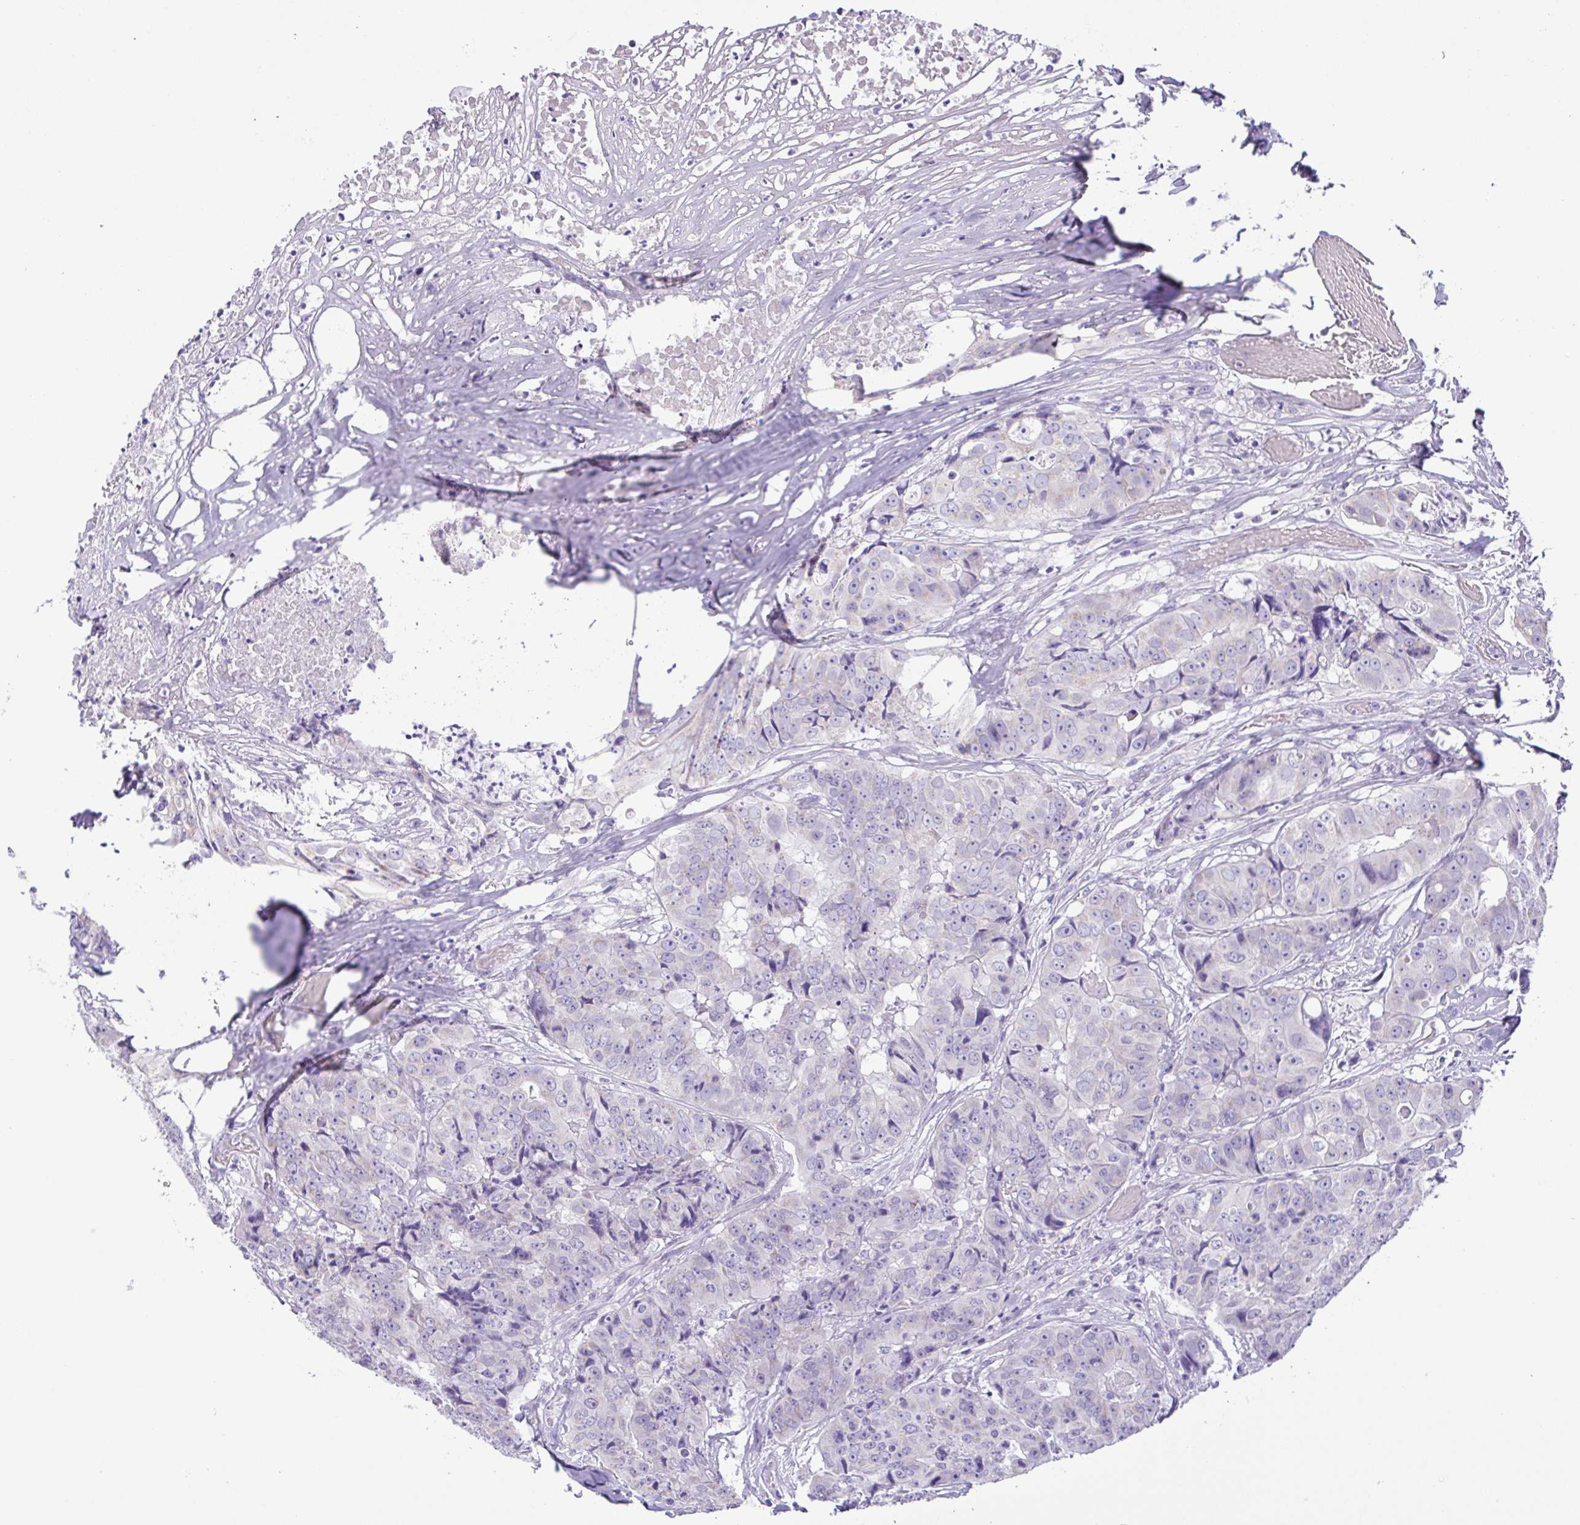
{"staining": {"intensity": "negative", "quantity": "none", "location": "none"}, "tissue": "colorectal cancer", "cell_type": "Tumor cells", "image_type": "cancer", "snomed": [{"axis": "morphology", "description": "Adenocarcinoma, NOS"}, {"axis": "topography", "description": "Rectum"}], "caption": "Tumor cells are negative for protein expression in human adenocarcinoma (colorectal).", "gene": "CD72", "patient": {"sex": "female", "age": 62}}